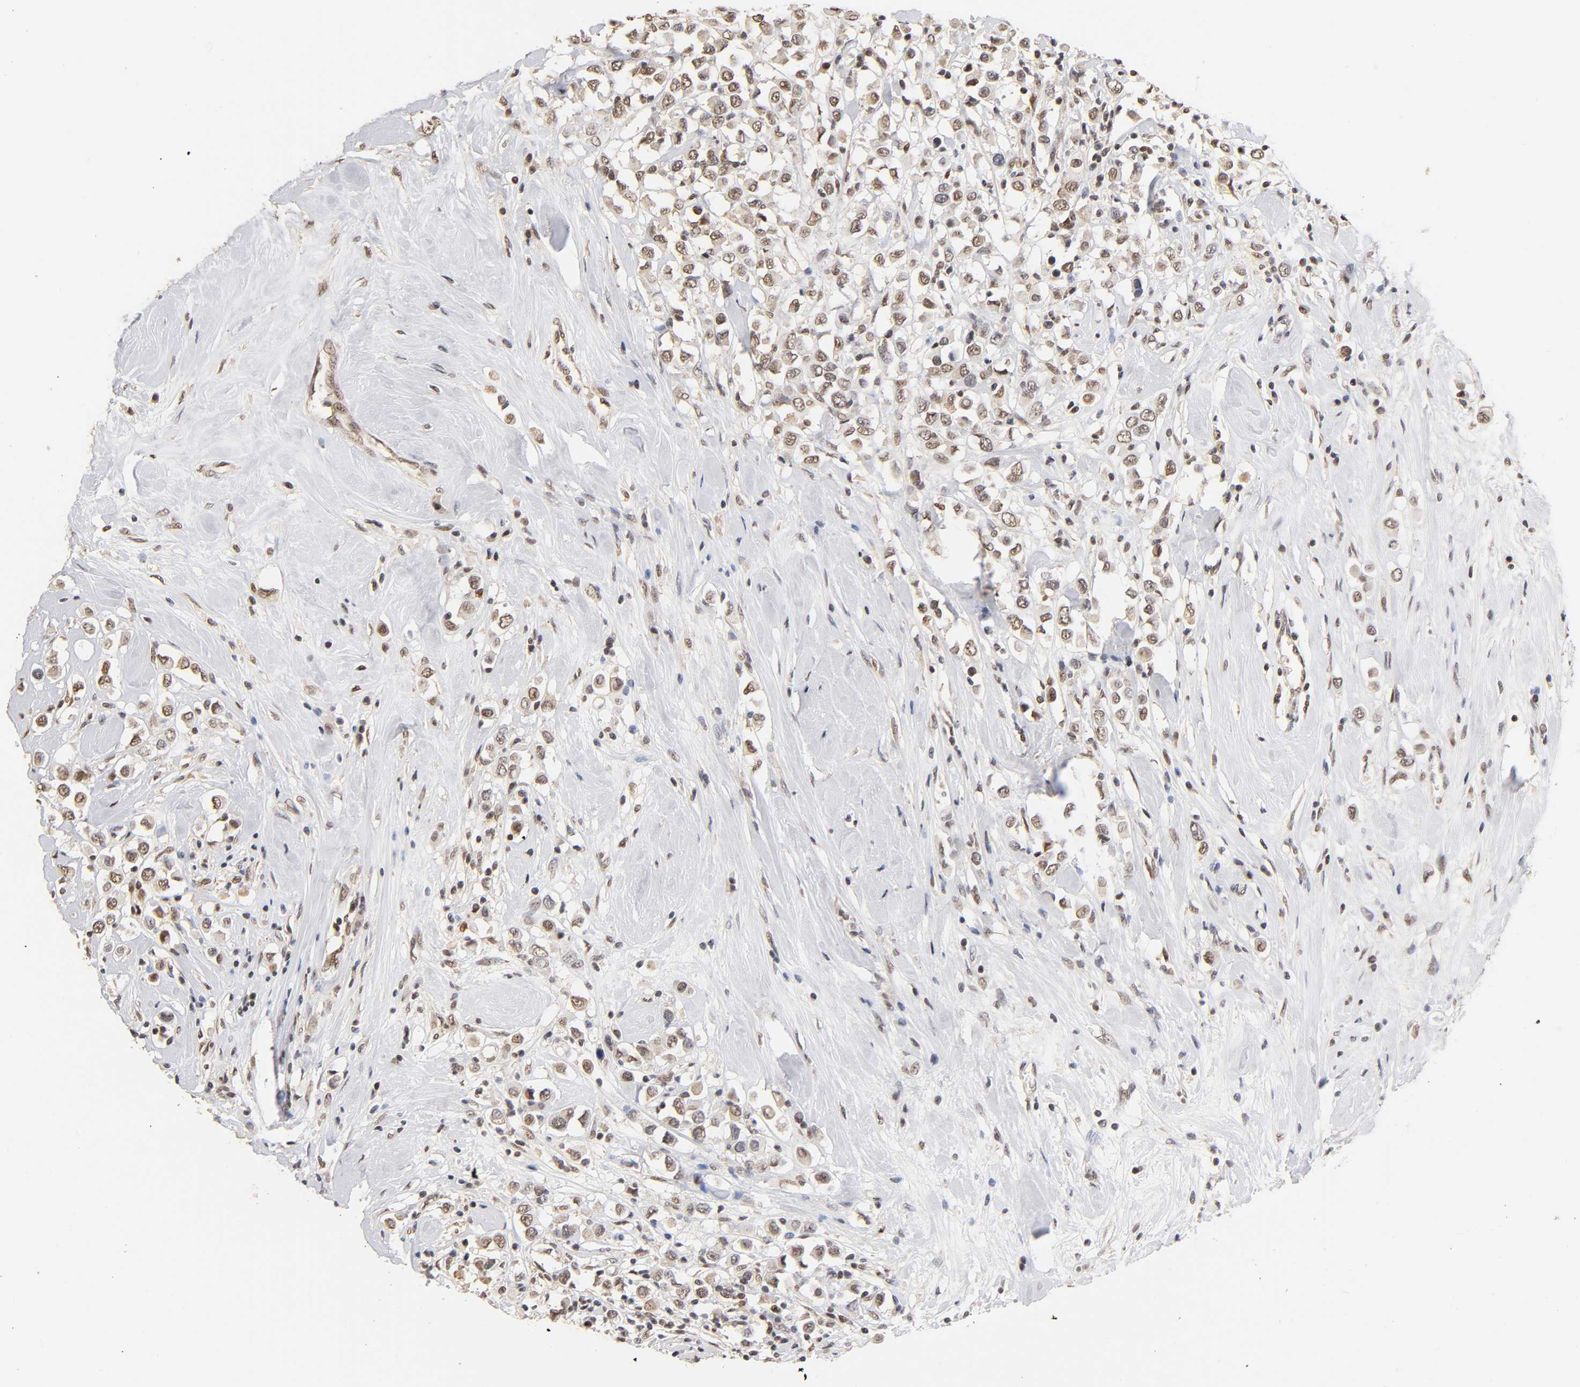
{"staining": {"intensity": "weak", "quantity": ">75%", "location": "nuclear"}, "tissue": "breast cancer", "cell_type": "Tumor cells", "image_type": "cancer", "snomed": [{"axis": "morphology", "description": "Duct carcinoma"}, {"axis": "topography", "description": "Breast"}], "caption": "Human breast cancer (intraductal carcinoma) stained with a brown dye displays weak nuclear positive staining in approximately >75% of tumor cells.", "gene": "TP53RK", "patient": {"sex": "female", "age": 61}}